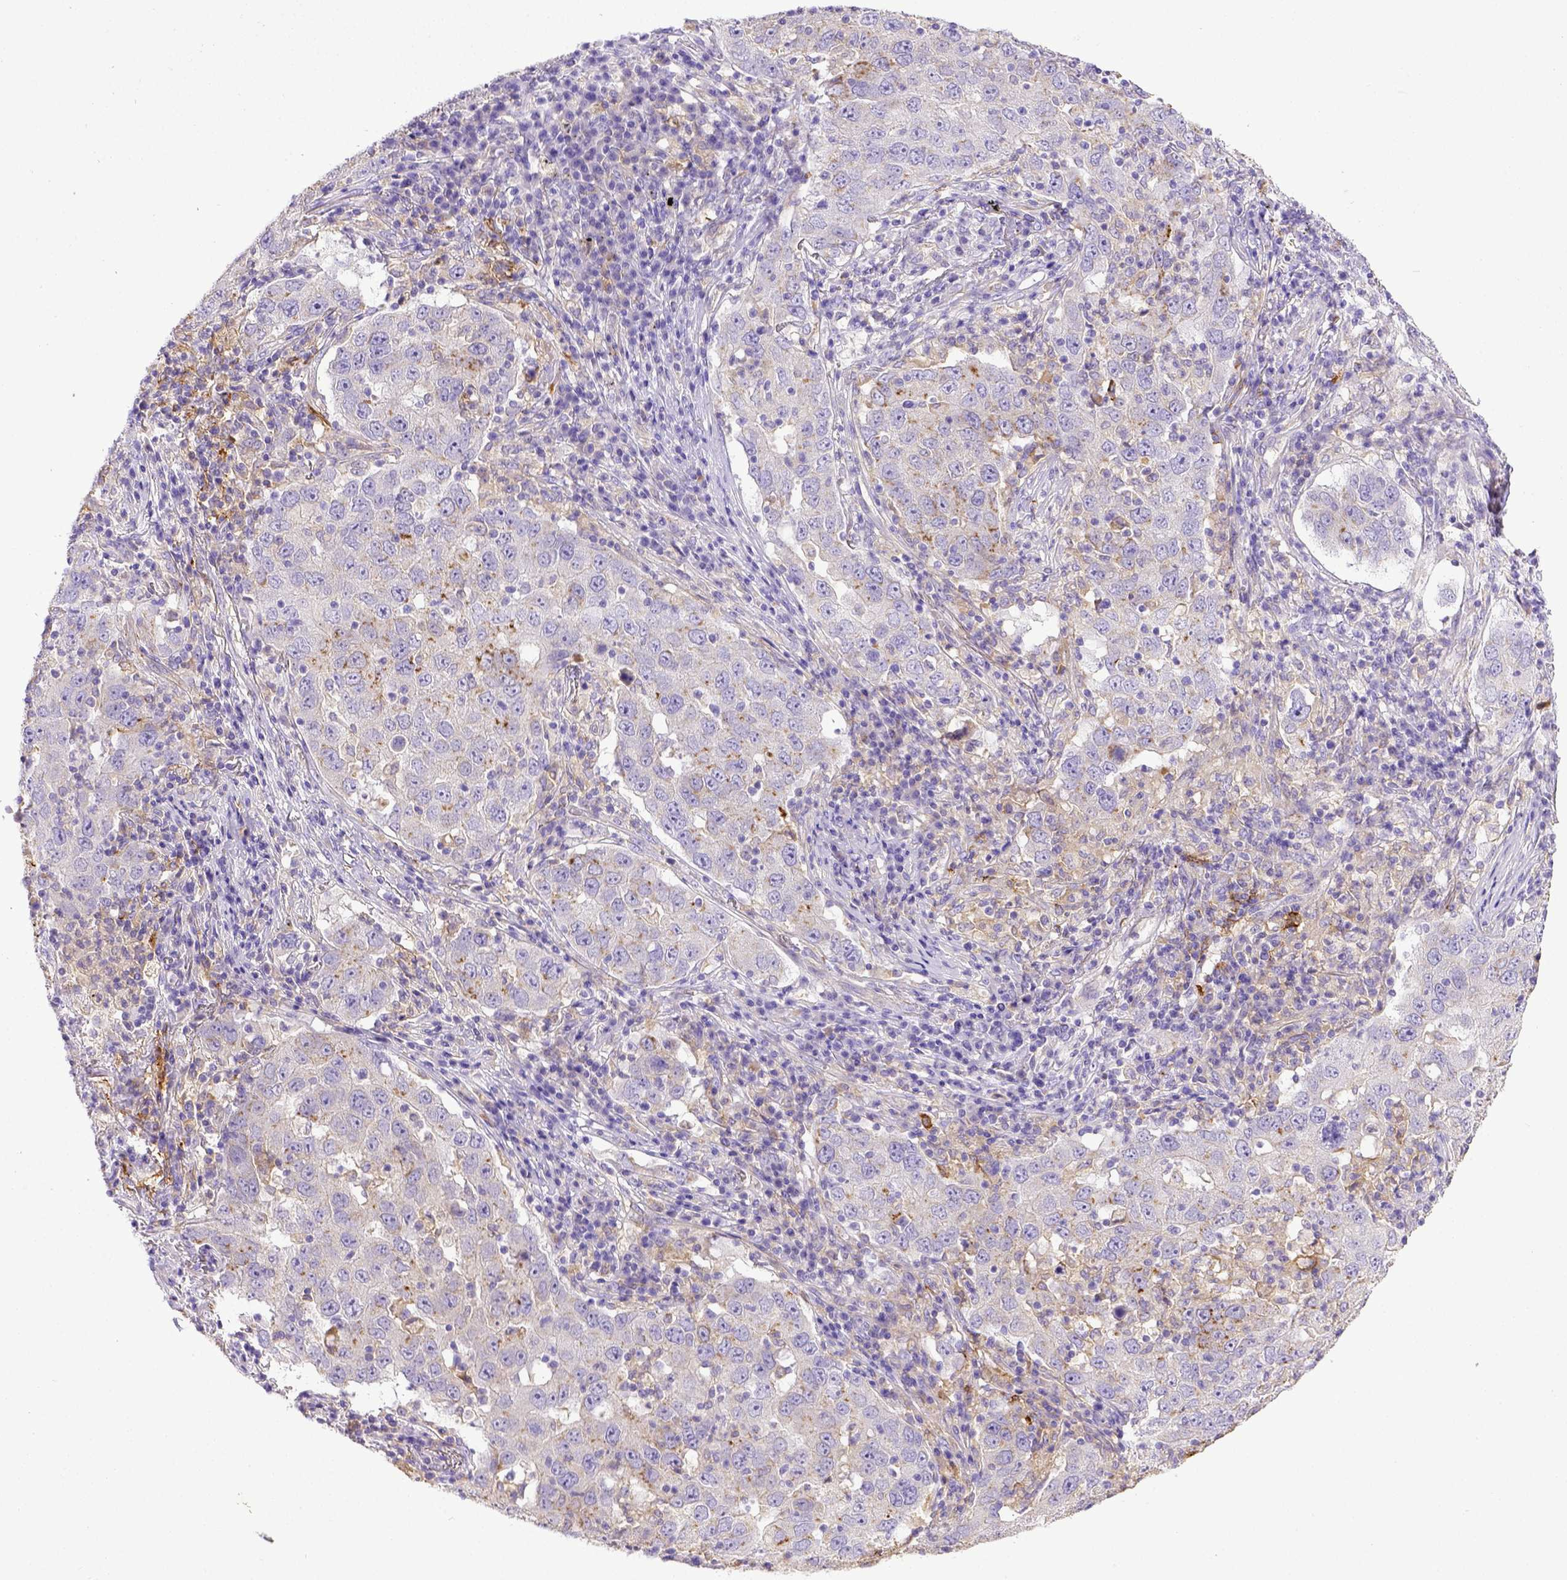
{"staining": {"intensity": "negative", "quantity": "none", "location": "none"}, "tissue": "lung cancer", "cell_type": "Tumor cells", "image_type": "cancer", "snomed": [{"axis": "morphology", "description": "Adenocarcinoma, NOS"}, {"axis": "topography", "description": "Lung"}], "caption": "This is an IHC image of lung cancer. There is no positivity in tumor cells.", "gene": "CD40", "patient": {"sex": "male", "age": 73}}